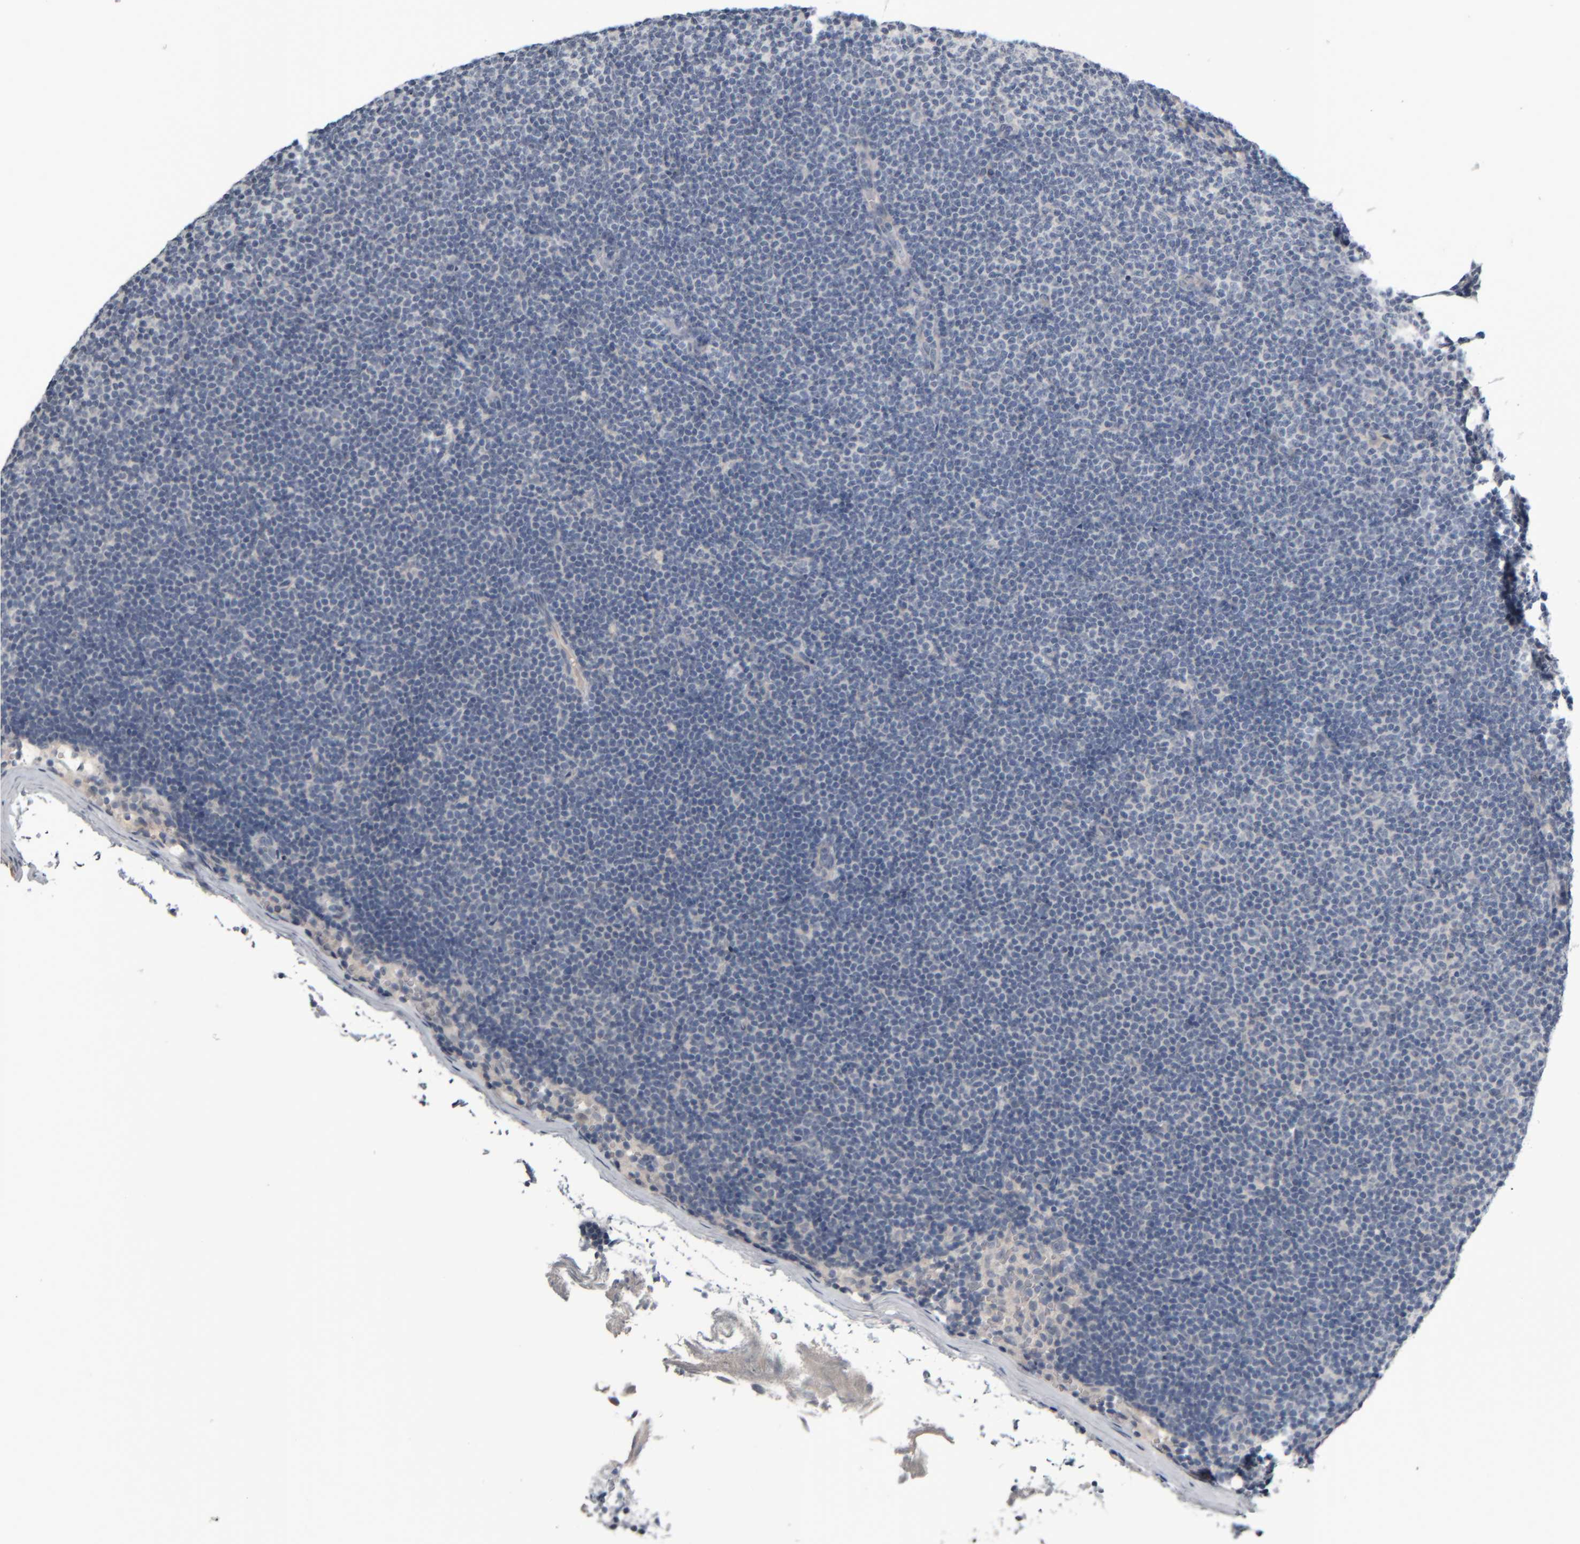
{"staining": {"intensity": "negative", "quantity": "none", "location": "none"}, "tissue": "lymphoma", "cell_type": "Tumor cells", "image_type": "cancer", "snomed": [{"axis": "morphology", "description": "Malignant lymphoma, non-Hodgkin's type, Low grade"}, {"axis": "topography", "description": "Lymph node"}], "caption": "IHC photomicrograph of low-grade malignant lymphoma, non-Hodgkin's type stained for a protein (brown), which reveals no positivity in tumor cells. (Brightfield microscopy of DAB (3,3'-diaminobenzidine) IHC at high magnification).", "gene": "COL14A1", "patient": {"sex": "female", "age": 53}}